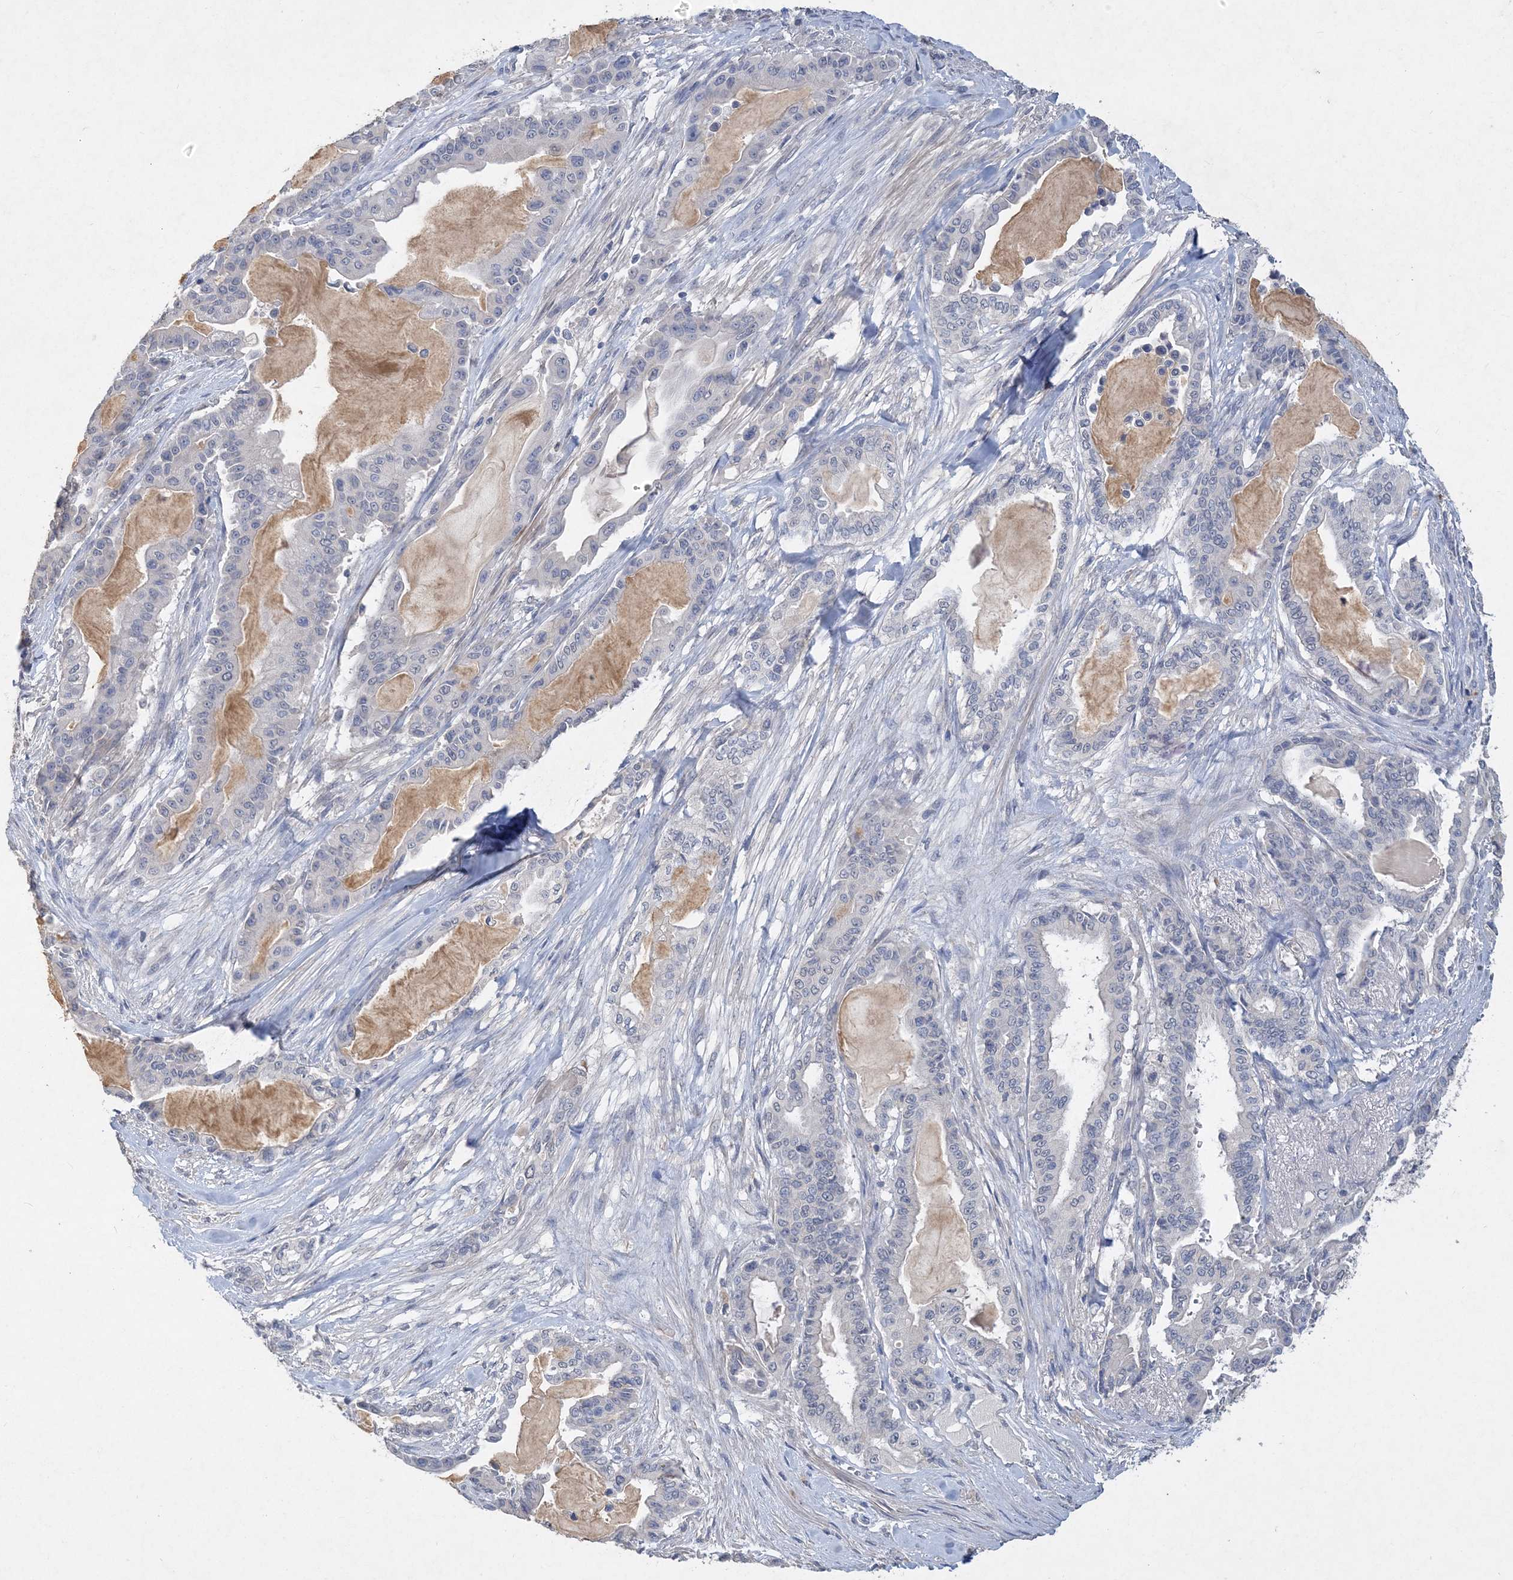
{"staining": {"intensity": "negative", "quantity": "none", "location": "none"}, "tissue": "pancreatic cancer", "cell_type": "Tumor cells", "image_type": "cancer", "snomed": [{"axis": "morphology", "description": "Adenocarcinoma, NOS"}, {"axis": "topography", "description": "Pancreas"}], "caption": "Micrograph shows no protein staining in tumor cells of pancreatic cancer (adenocarcinoma) tissue. (DAB (3,3'-diaminobenzidine) immunohistochemistry, high magnification).", "gene": "C11orf58", "patient": {"sex": "male", "age": 63}}